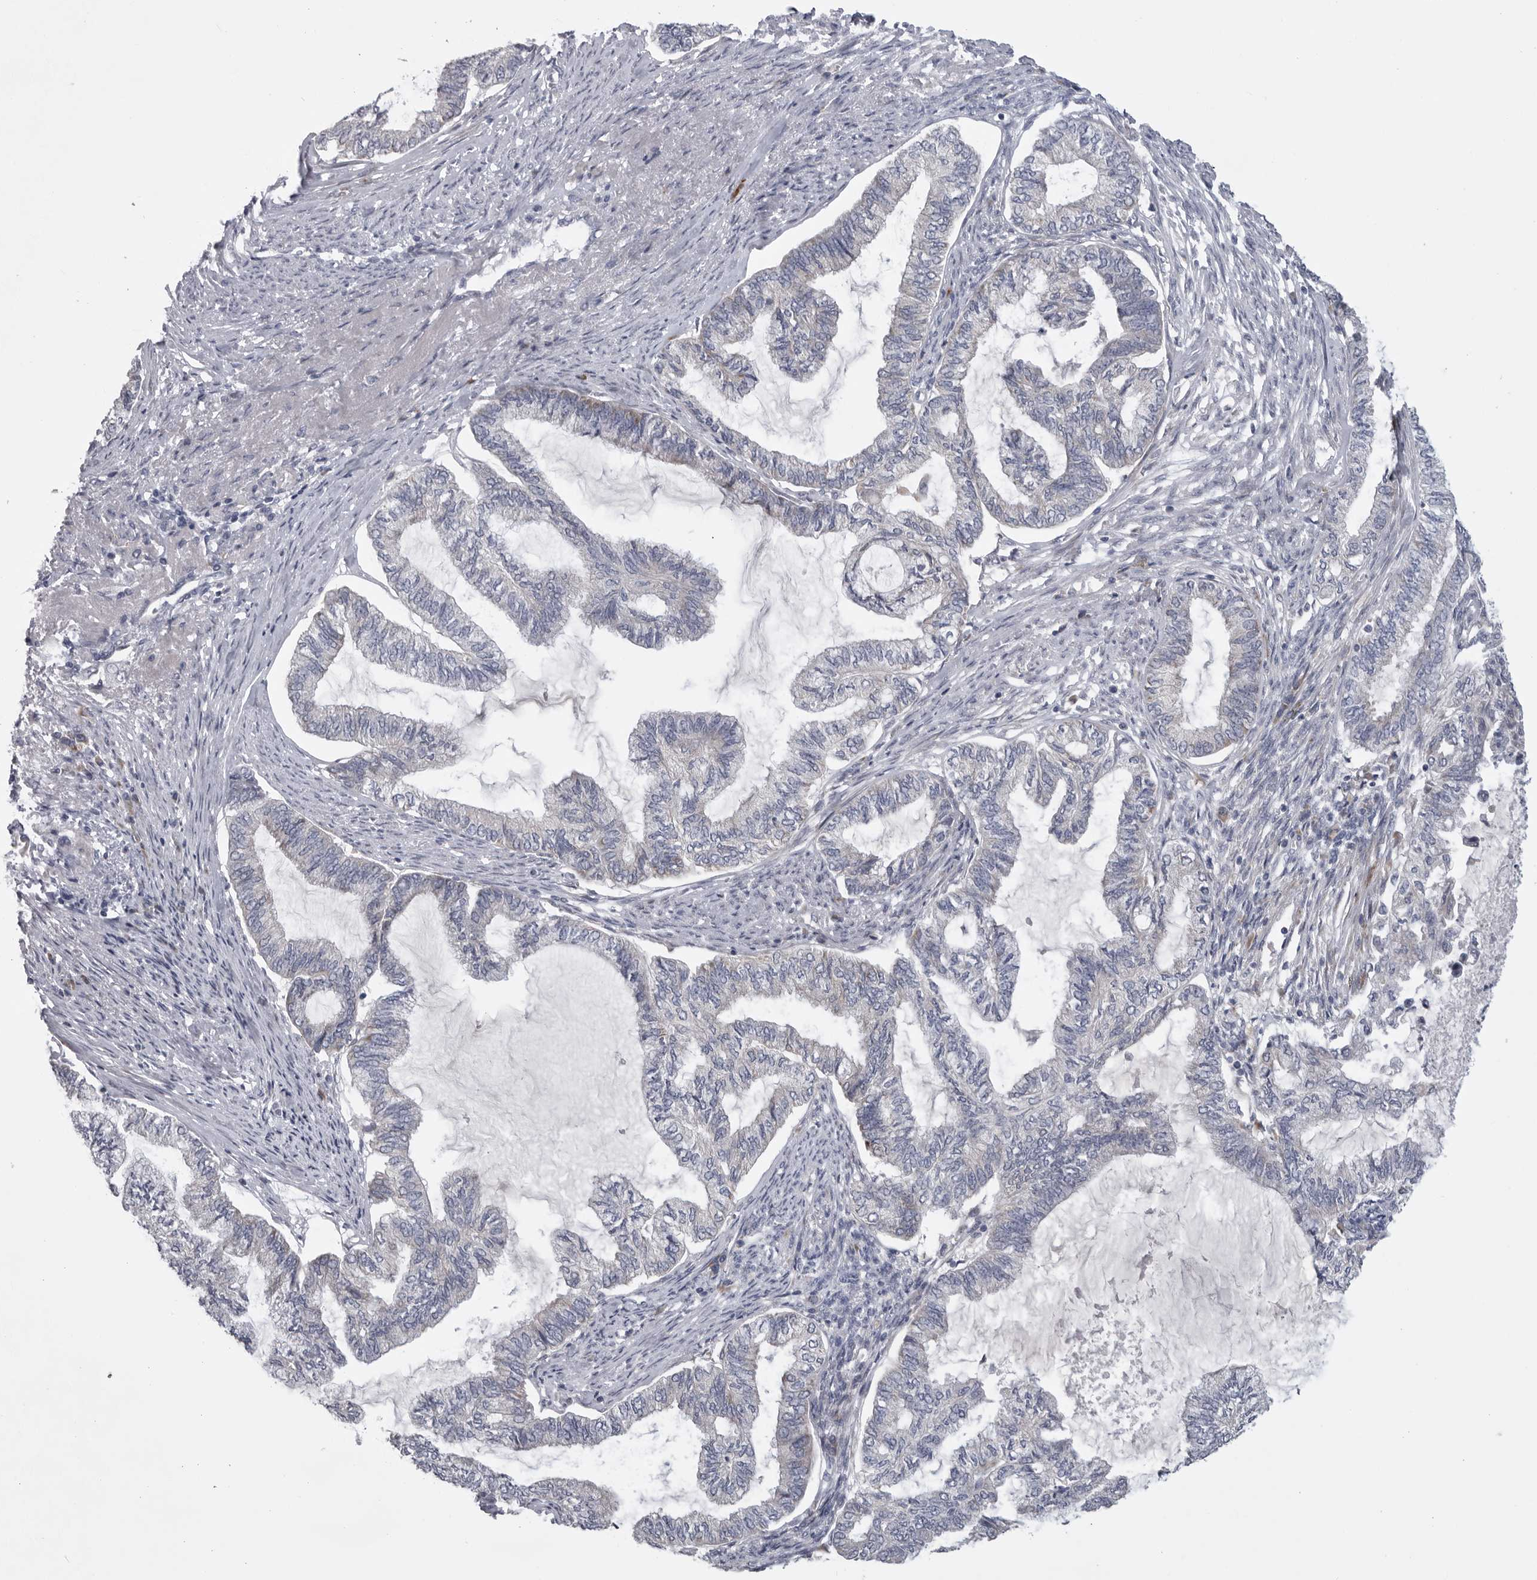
{"staining": {"intensity": "negative", "quantity": "none", "location": "none"}, "tissue": "endometrial cancer", "cell_type": "Tumor cells", "image_type": "cancer", "snomed": [{"axis": "morphology", "description": "Adenocarcinoma, NOS"}, {"axis": "topography", "description": "Endometrium"}], "caption": "High magnification brightfield microscopy of endometrial cancer stained with DAB (brown) and counterstained with hematoxylin (blue): tumor cells show no significant positivity.", "gene": "USP24", "patient": {"sex": "female", "age": 86}}